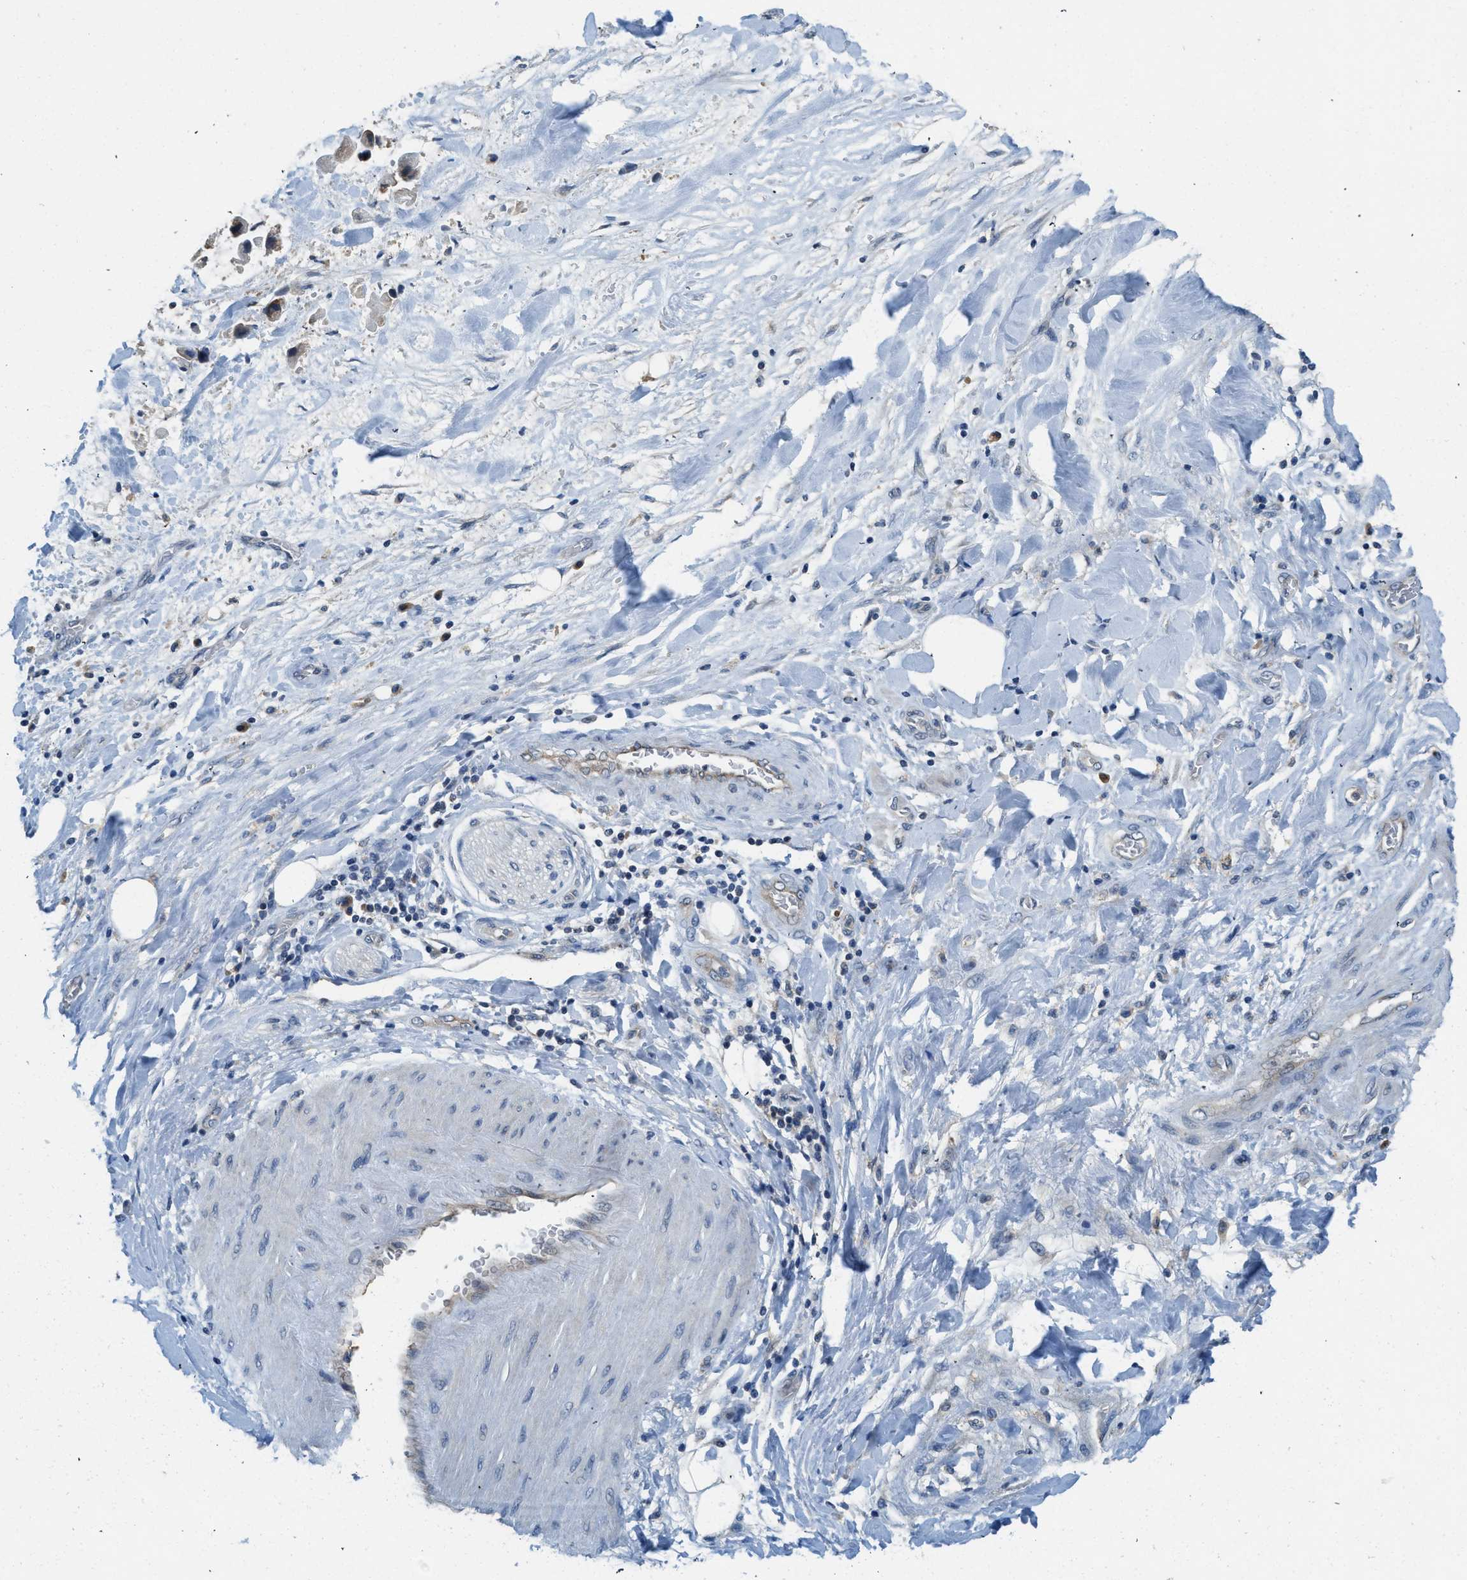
{"staining": {"intensity": "negative", "quantity": "none", "location": "none"}, "tissue": "adipose tissue", "cell_type": "Adipocytes", "image_type": "normal", "snomed": [{"axis": "morphology", "description": "Normal tissue, NOS"}, {"axis": "morphology", "description": "Cholangiocarcinoma"}, {"axis": "topography", "description": "Liver"}, {"axis": "topography", "description": "Peripheral nerve tissue"}], "caption": "There is no significant positivity in adipocytes of adipose tissue. (DAB (3,3'-diaminobenzidine) IHC, high magnification).", "gene": "BCAP31", "patient": {"sex": "male", "age": 50}}